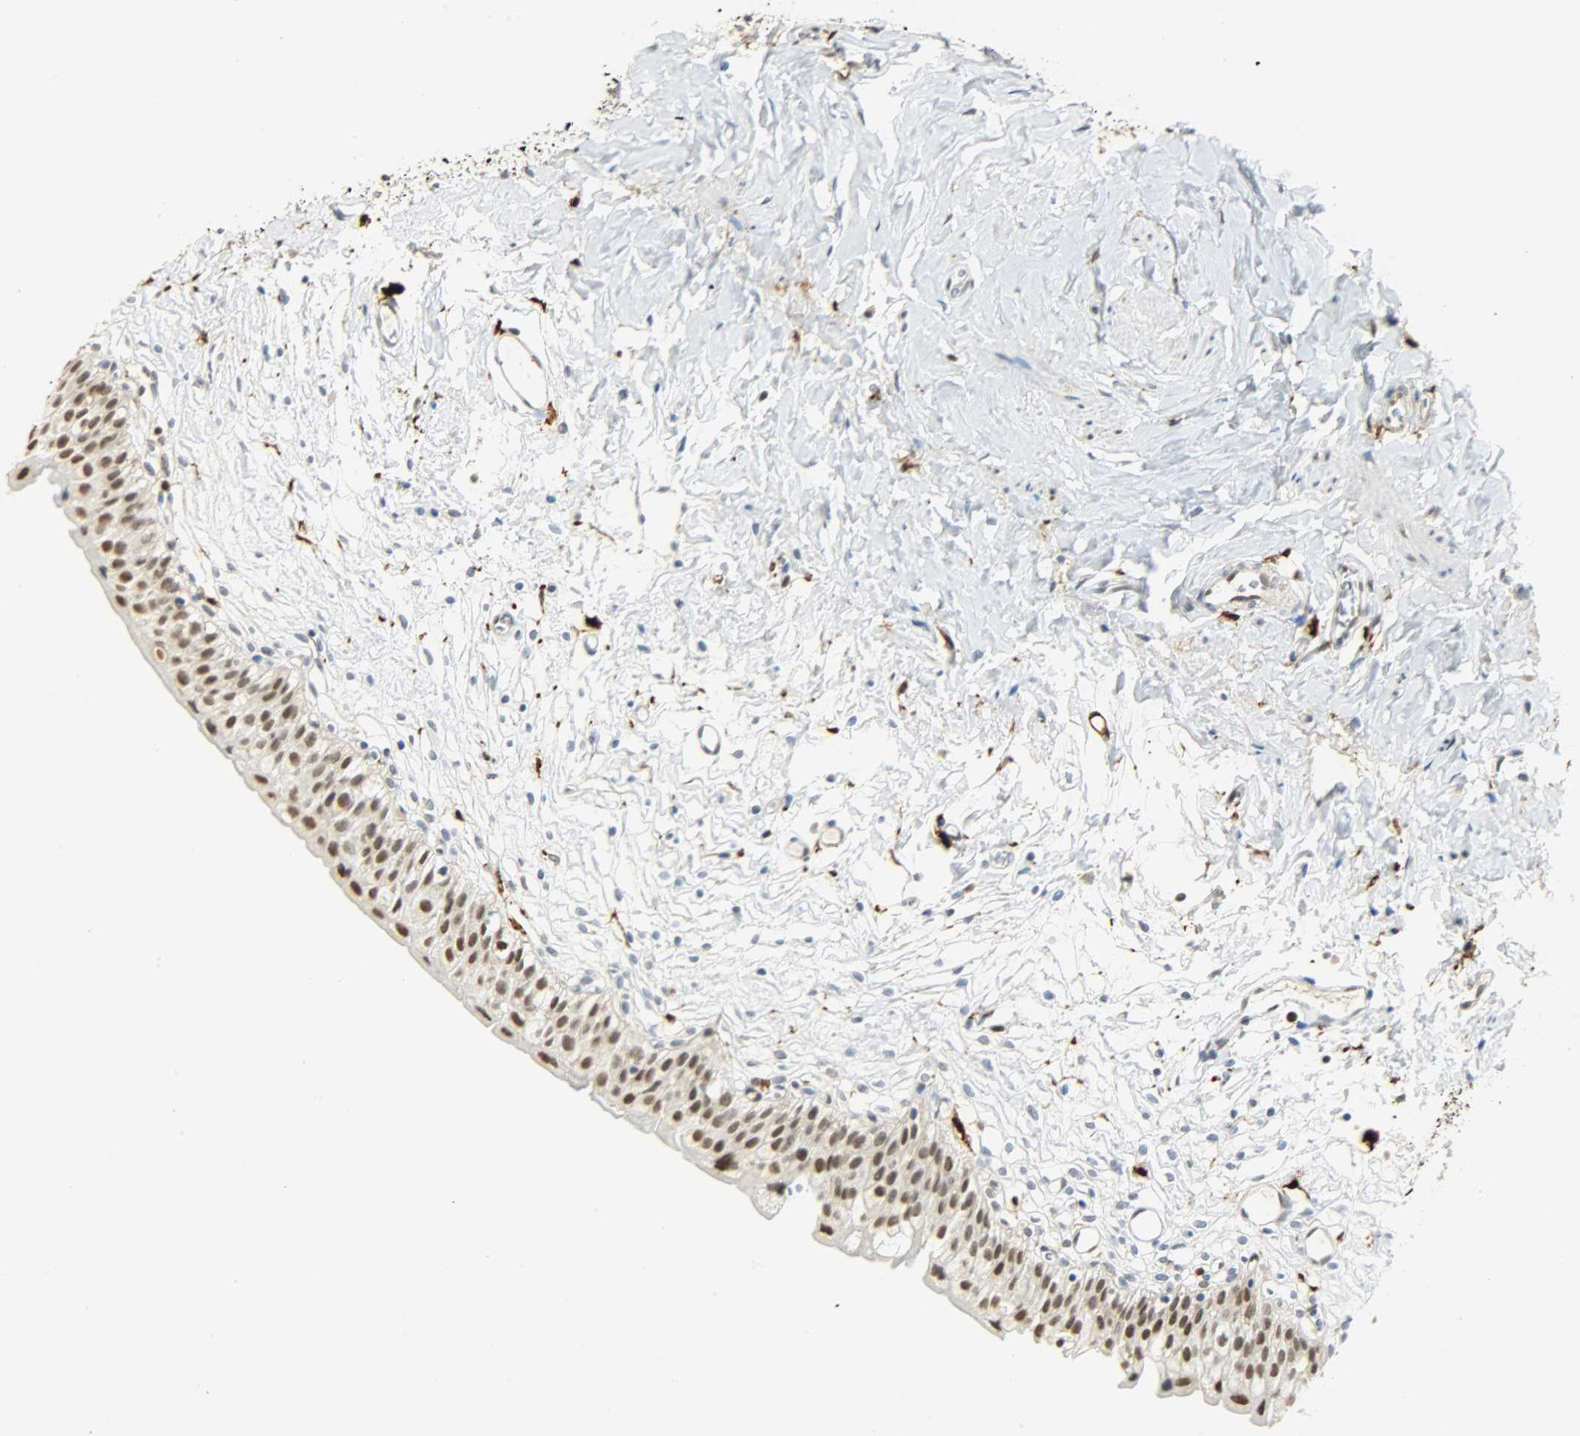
{"staining": {"intensity": "moderate", "quantity": ">75%", "location": "nuclear"}, "tissue": "urinary bladder", "cell_type": "Urothelial cells", "image_type": "normal", "snomed": [{"axis": "morphology", "description": "Normal tissue, NOS"}, {"axis": "topography", "description": "Urinary bladder"}], "caption": "Urinary bladder stained for a protein exhibits moderate nuclear positivity in urothelial cells. (DAB (3,3'-diaminobenzidine) IHC, brown staining for protein, blue staining for nuclei).", "gene": "NGFR", "patient": {"sex": "female", "age": 80}}